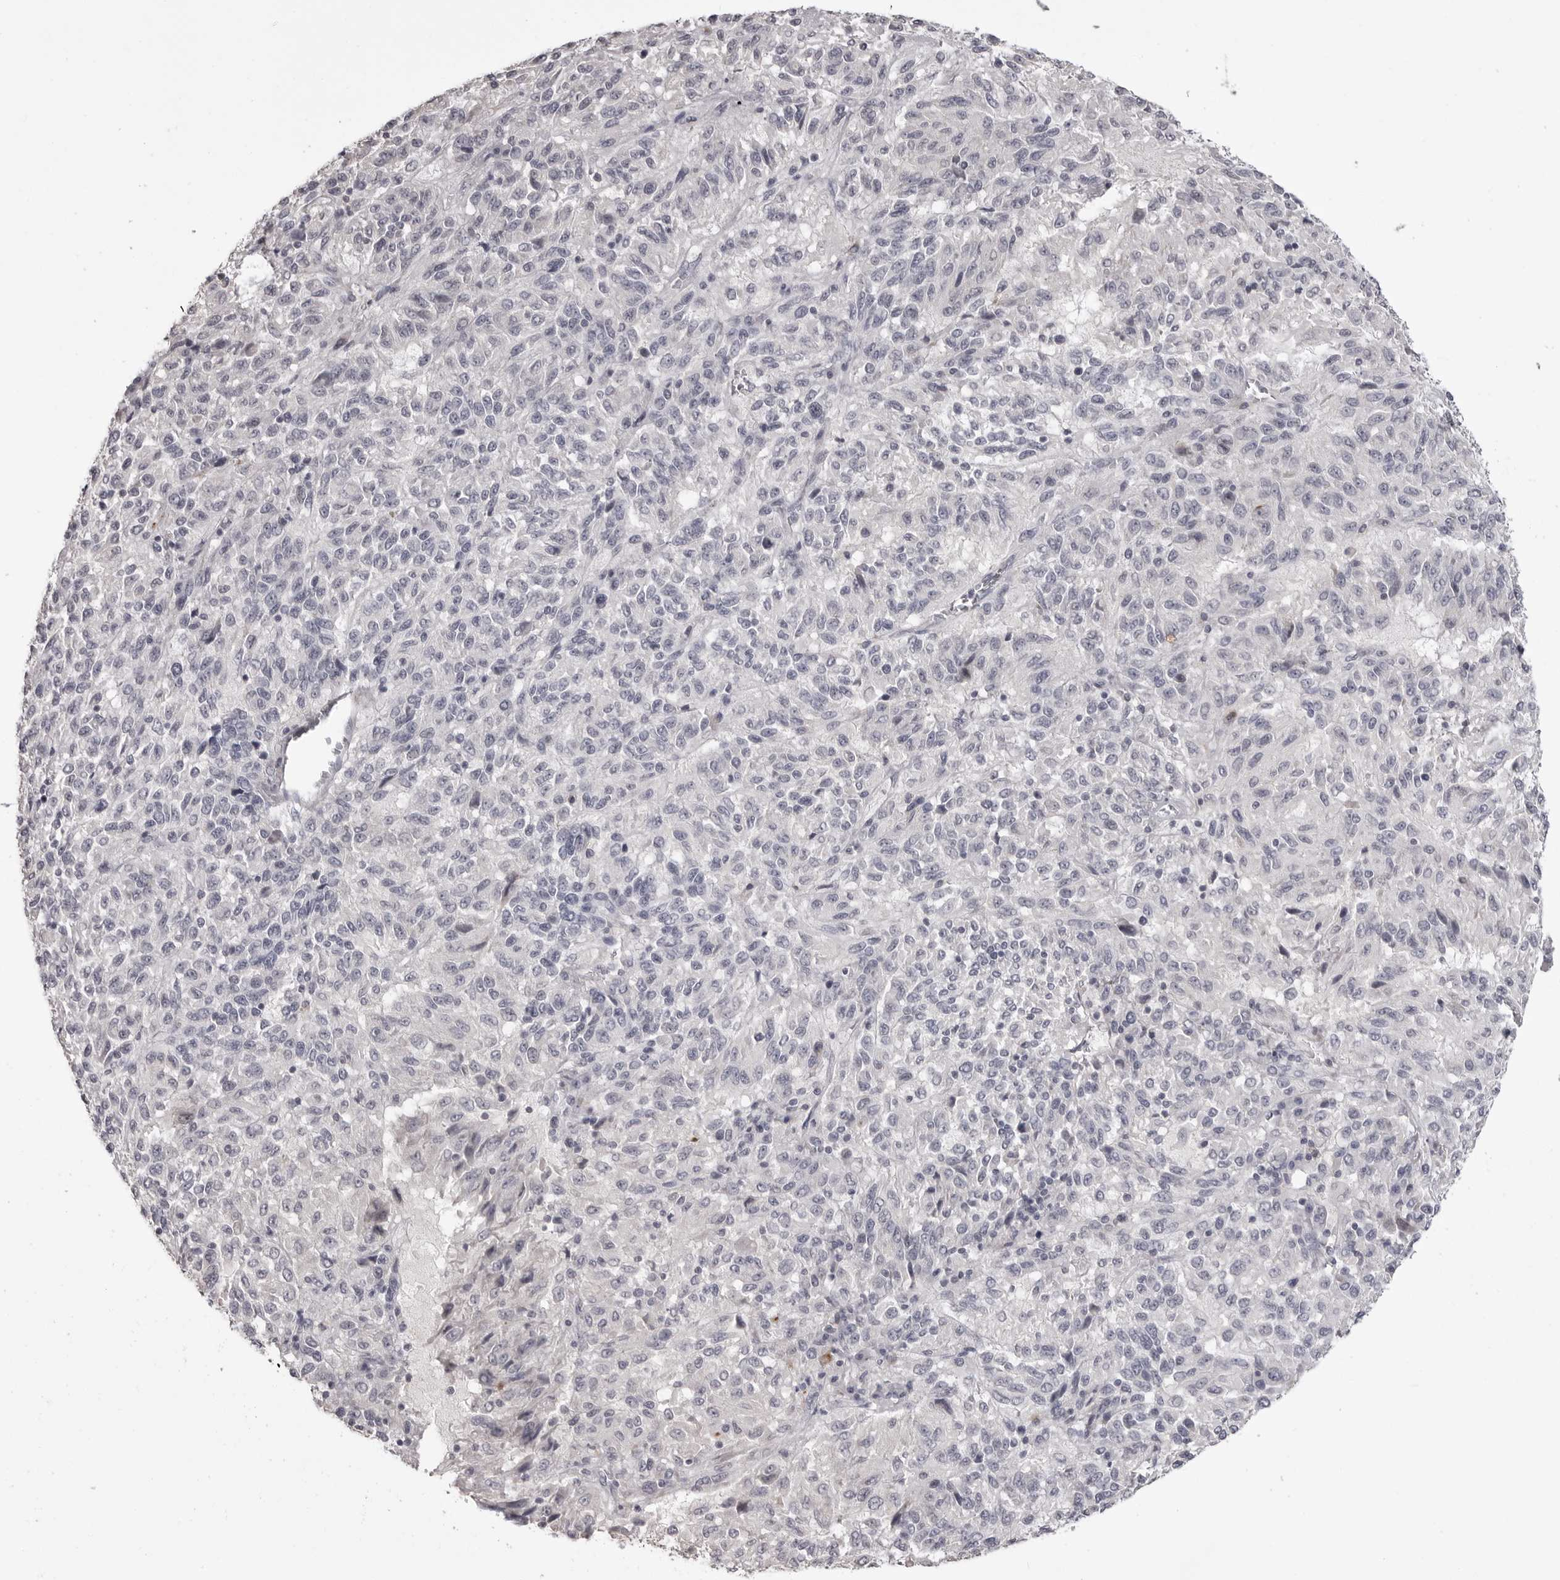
{"staining": {"intensity": "negative", "quantity": "none", "location": "none"}, "tissue": "melanoma", "cell_type": "Tumor cells", "image_type": "cancer", "snomed": [{"axis": "morphology", "description": "Malignant melanoma, Metastatic site"}, {"axis": "topography", "description": "Lung"}], "caption": "IHC histopathology image of neoplastic tissue: human malignant melanoma (metastatic site) stained with DAB (3,3'-diaminobenzidine) exhibits no significant protein staining in tumor cells. (DAB (3,3'-diaminobenzidine) immunohistochemistry with hematoxylin counter stain).", "gene": "GPN2", "patient": {"sex": "male", "age": 64}}